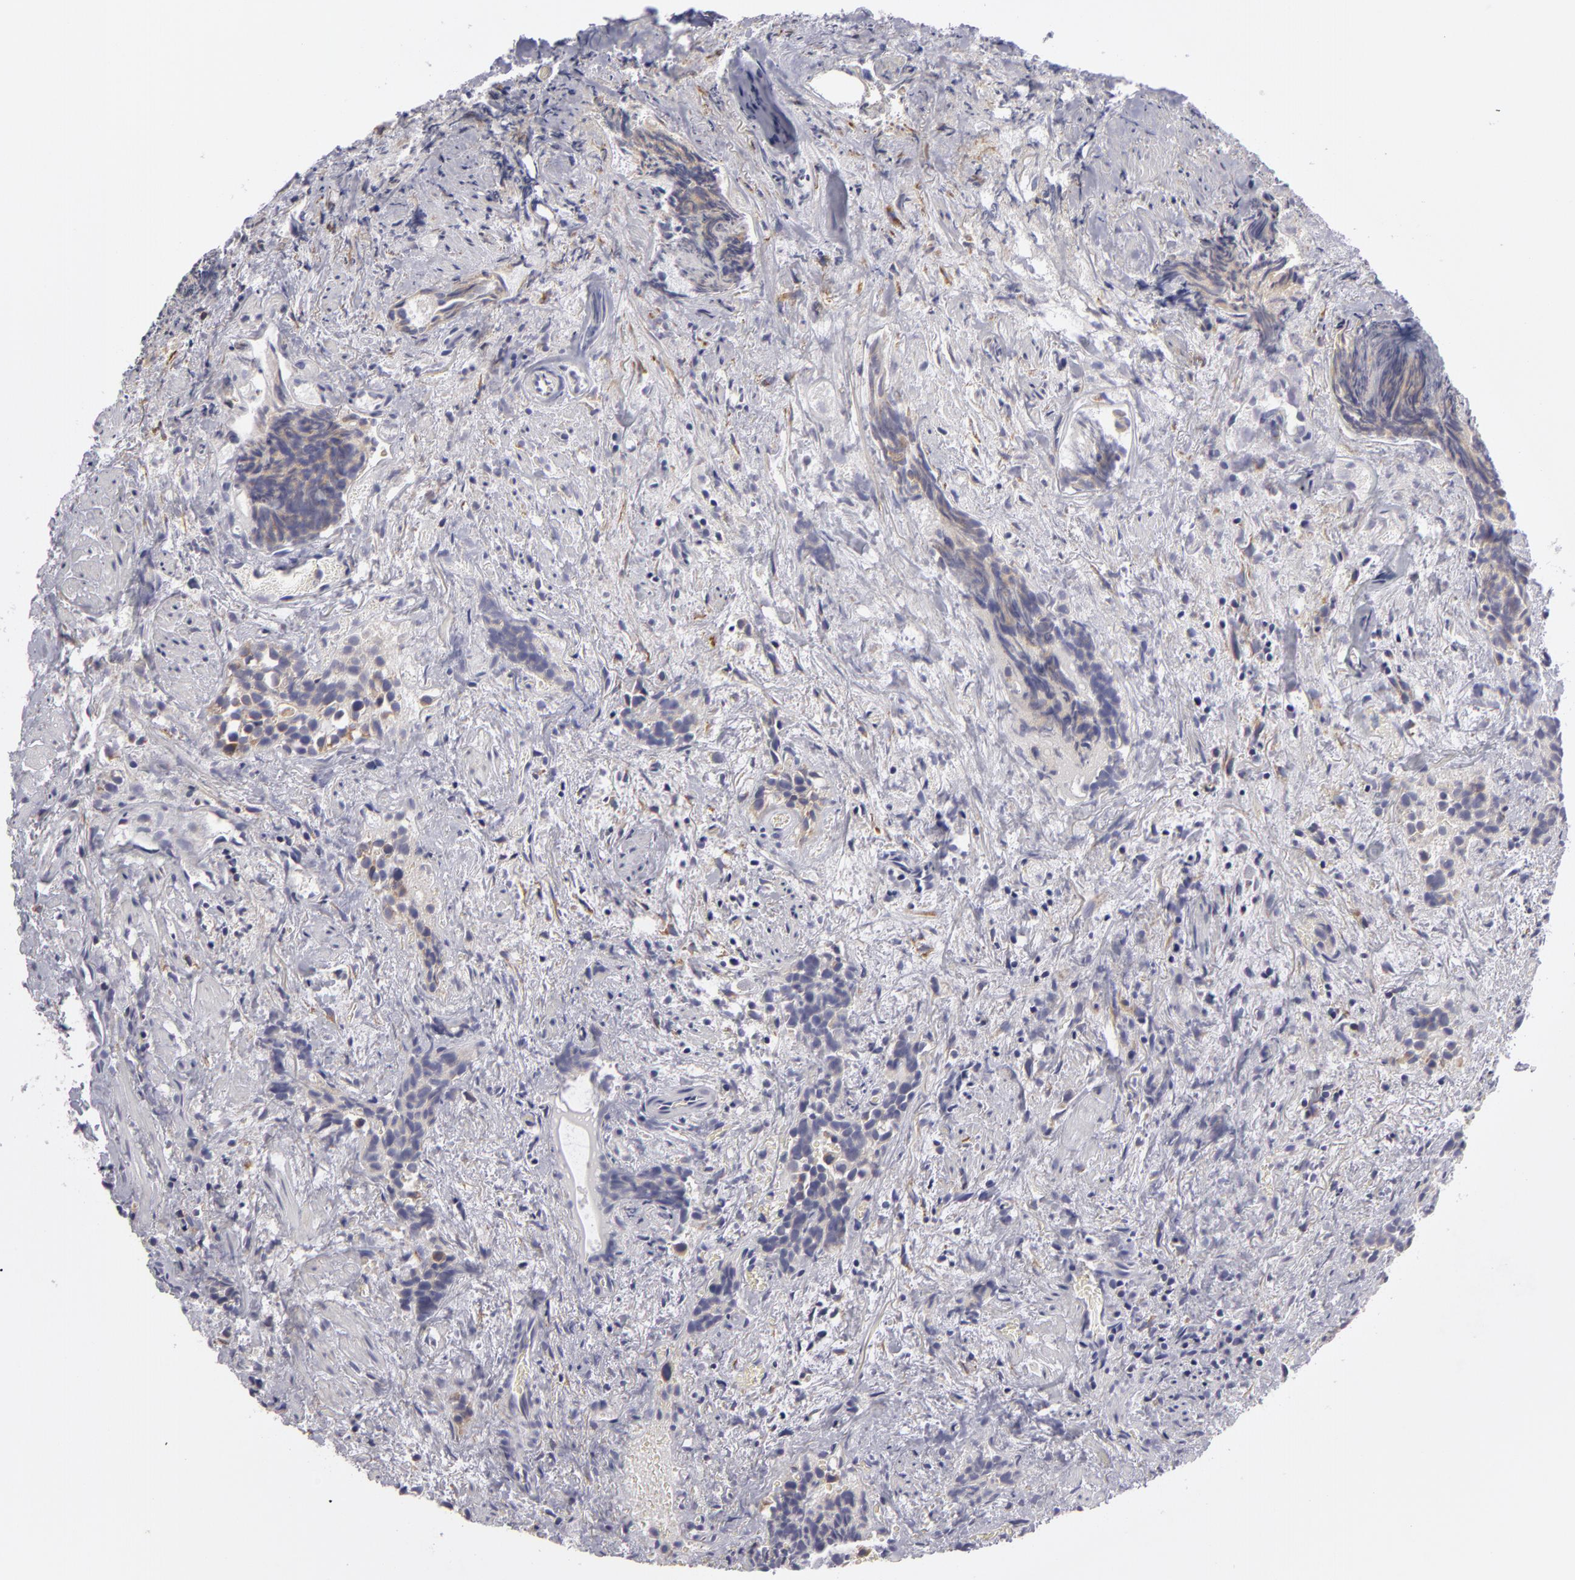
{"staining": {"intensity": "weak", "quantity": ">75%", "location": "cytoplasmic/membranous"}, "tissue": "urothelial cancer", "cell_type": "Tumor cells", "image_type": "cancer", "snomed": [{"axis": "morphology", "description": "Urothelial carcinoma, High grade"}, {"axis": "topography", "description": "Urinary bladder"}], "caption": "Immunohistochemical staining of urothelial carcinoma (high-grade) demonstrates low levels of weak cytoplasmic/membranous protein positivity in about >75% of tumor cells.", "gene": "ATP2B3", "patient": {"sex": "female", "age": 78}}